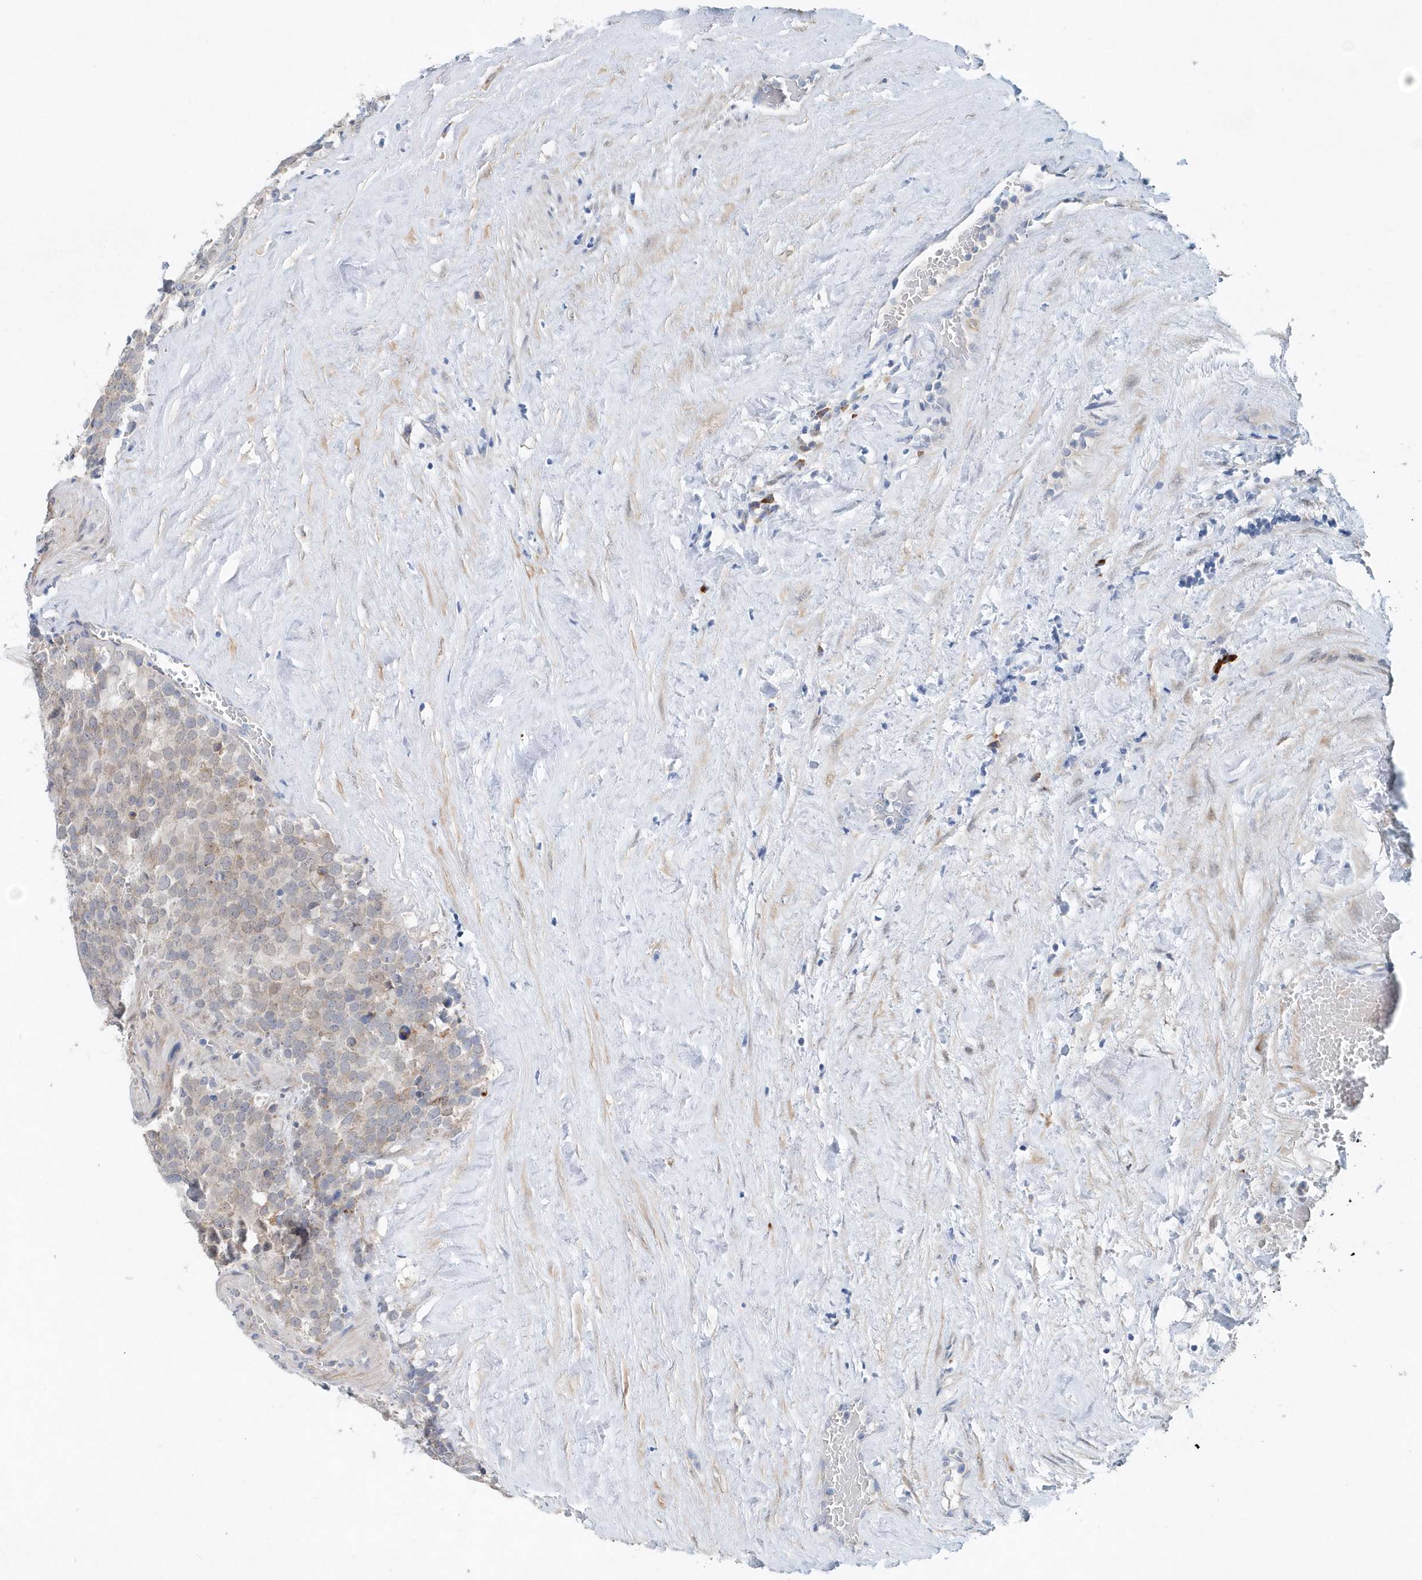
{"staining": {"intensity": "negative", "quantity": "none", "location": "none"}, "tissue": "testis cancer", "cell_type": "Tumor cells", "image_type": "cancer", "snomed": [{"axis": "morphology", "description": "Seminoma, NOS"}, {"axis": "topography", "description": "Testis"}], "caption": "This is an immunohistochemistry micrograph of testis cancer. There is no positivity in tumor cells.", "gene": "PFN2", "patient": {"sex": "male", "age": 71}}